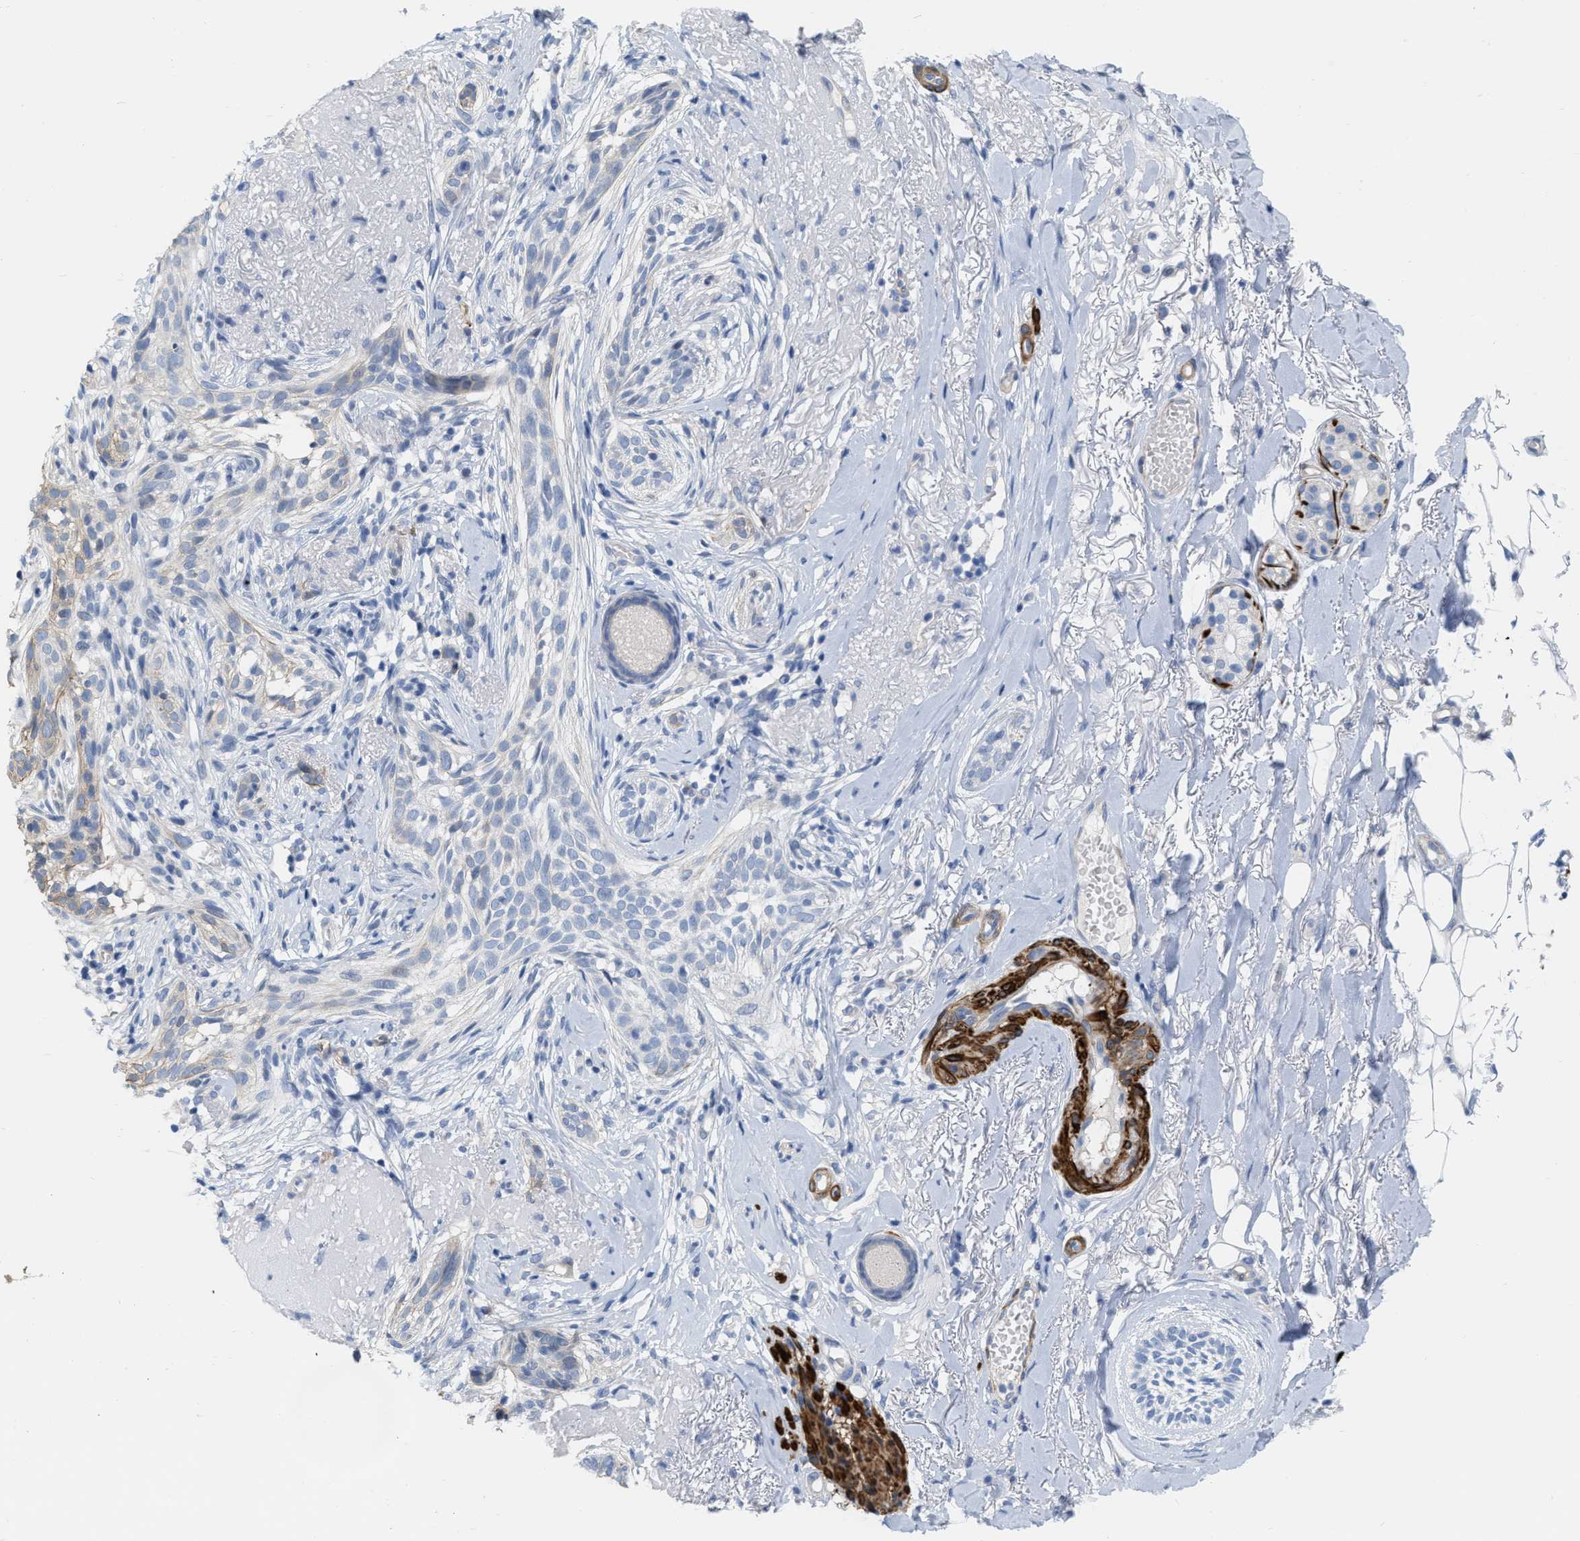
{"staining": {"intensity": "negative", "quantity": "none", "location": "none"}, "tissue": "skin cancer", "cell_type": "Tumor cells", "image_type": "cancer", "snomed": [{"axis": "morphology", "description": "Basal cell carcinoma"}, {"axis": "topography", "description": "Skin"}], "caption": "DAB immunohistochemical staining of basal cell carcinoma (skin) reveals no significant positivity in tumor cells.", "gene": "TAGLN", "patient": {"sex": "female", "age": 88}}